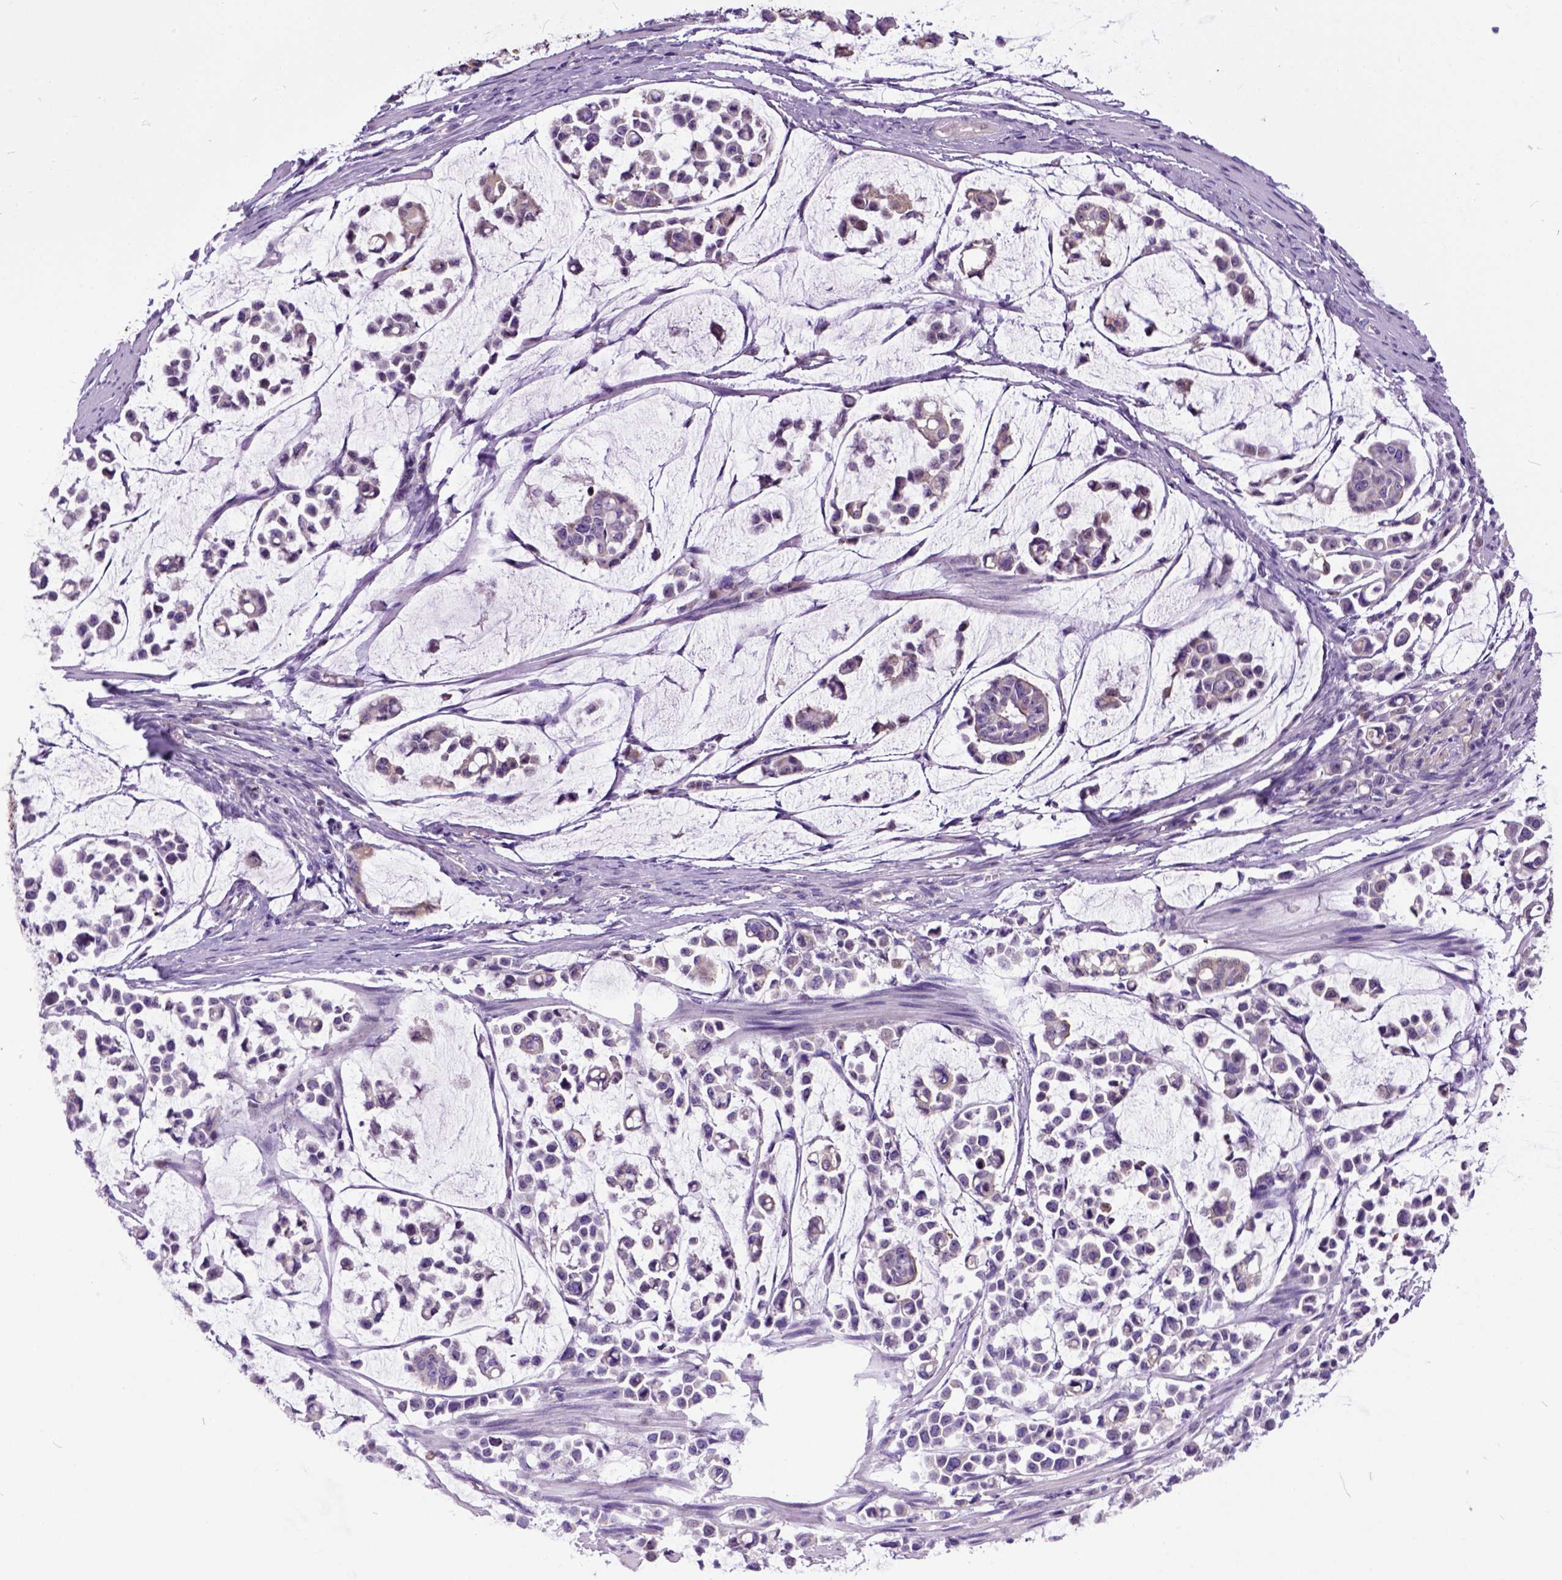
{"staining": {"intensity": "weak", "quantity": "25%-75%", "location": "cytoplasmic/membranous"}, "tissue": "stomach cancer", "cell_type": "Tumor cells", "image_type": "cancer", "snomed": [{"axis": "morphology", "description": "Adenocarcinoma, NOS"}, {"axis": "topography", "description": "Stomach"}], "caption": "A brown stain shows weak cytoplasmic/membranous expression of a protein in human stomach adenocarcinoma tumor cells.", "gene": "NEK5", "patient": {"sex": "male", "age": 82}}